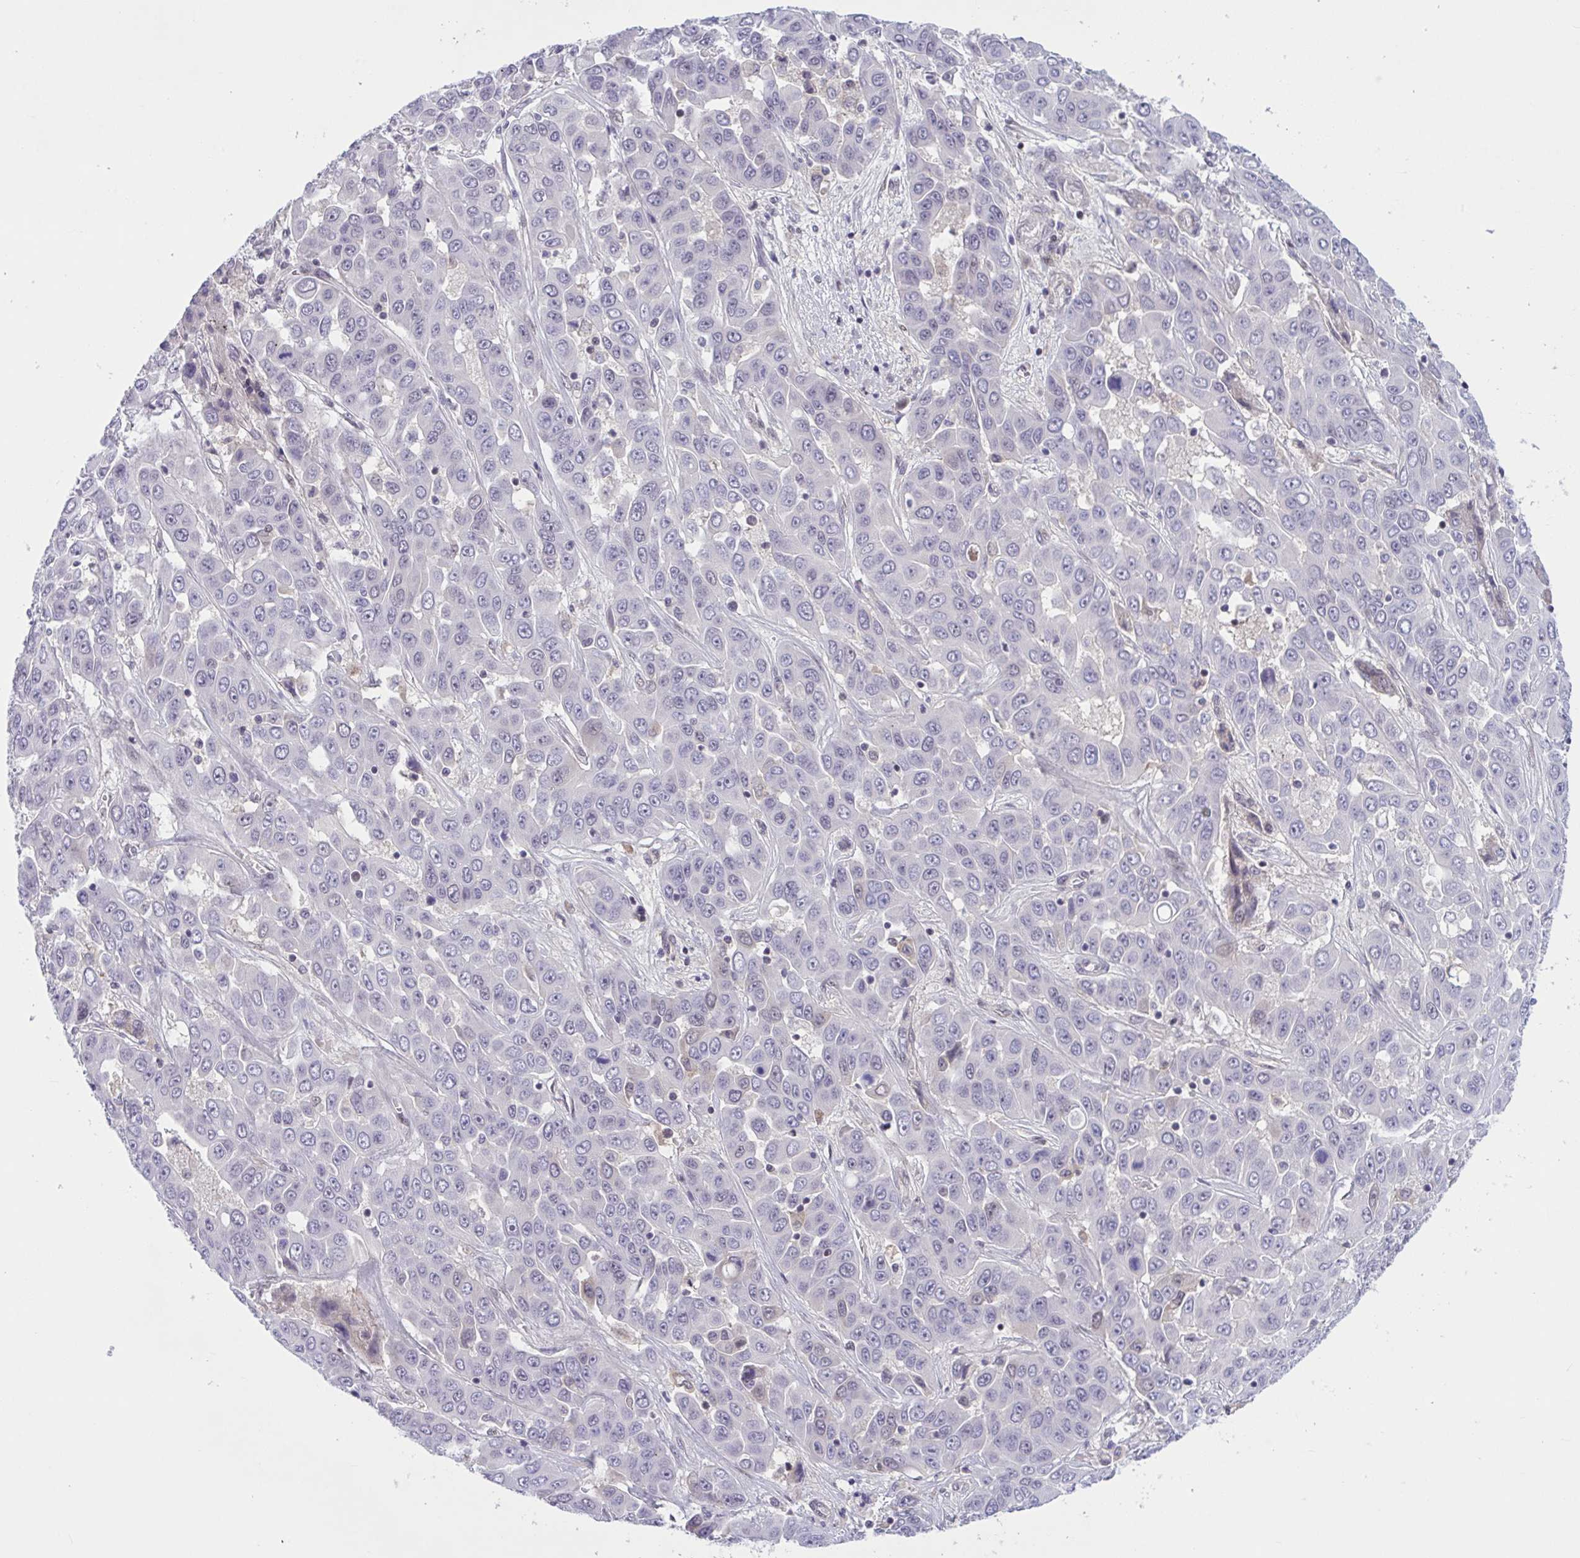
{"staining": {"intensity": "negative", "quantity": "none", "location": "none"}, "tissue": "liver cancer", "cell_type": "Tumor cells", "image_type": "cancer", "snomed": [{"axis": "morphology", "description": "Cholangiocarcinoma"}, {"axis": "topography", "description": "Liver"}], "caption": "Tumor cells show no significant positivity in liver cancer. (Immunohistochemistry (ihc), brightfield microscopy, high magnification).", "gene": "TTC7B", "patient": {"sex": "female", "age": 52}}